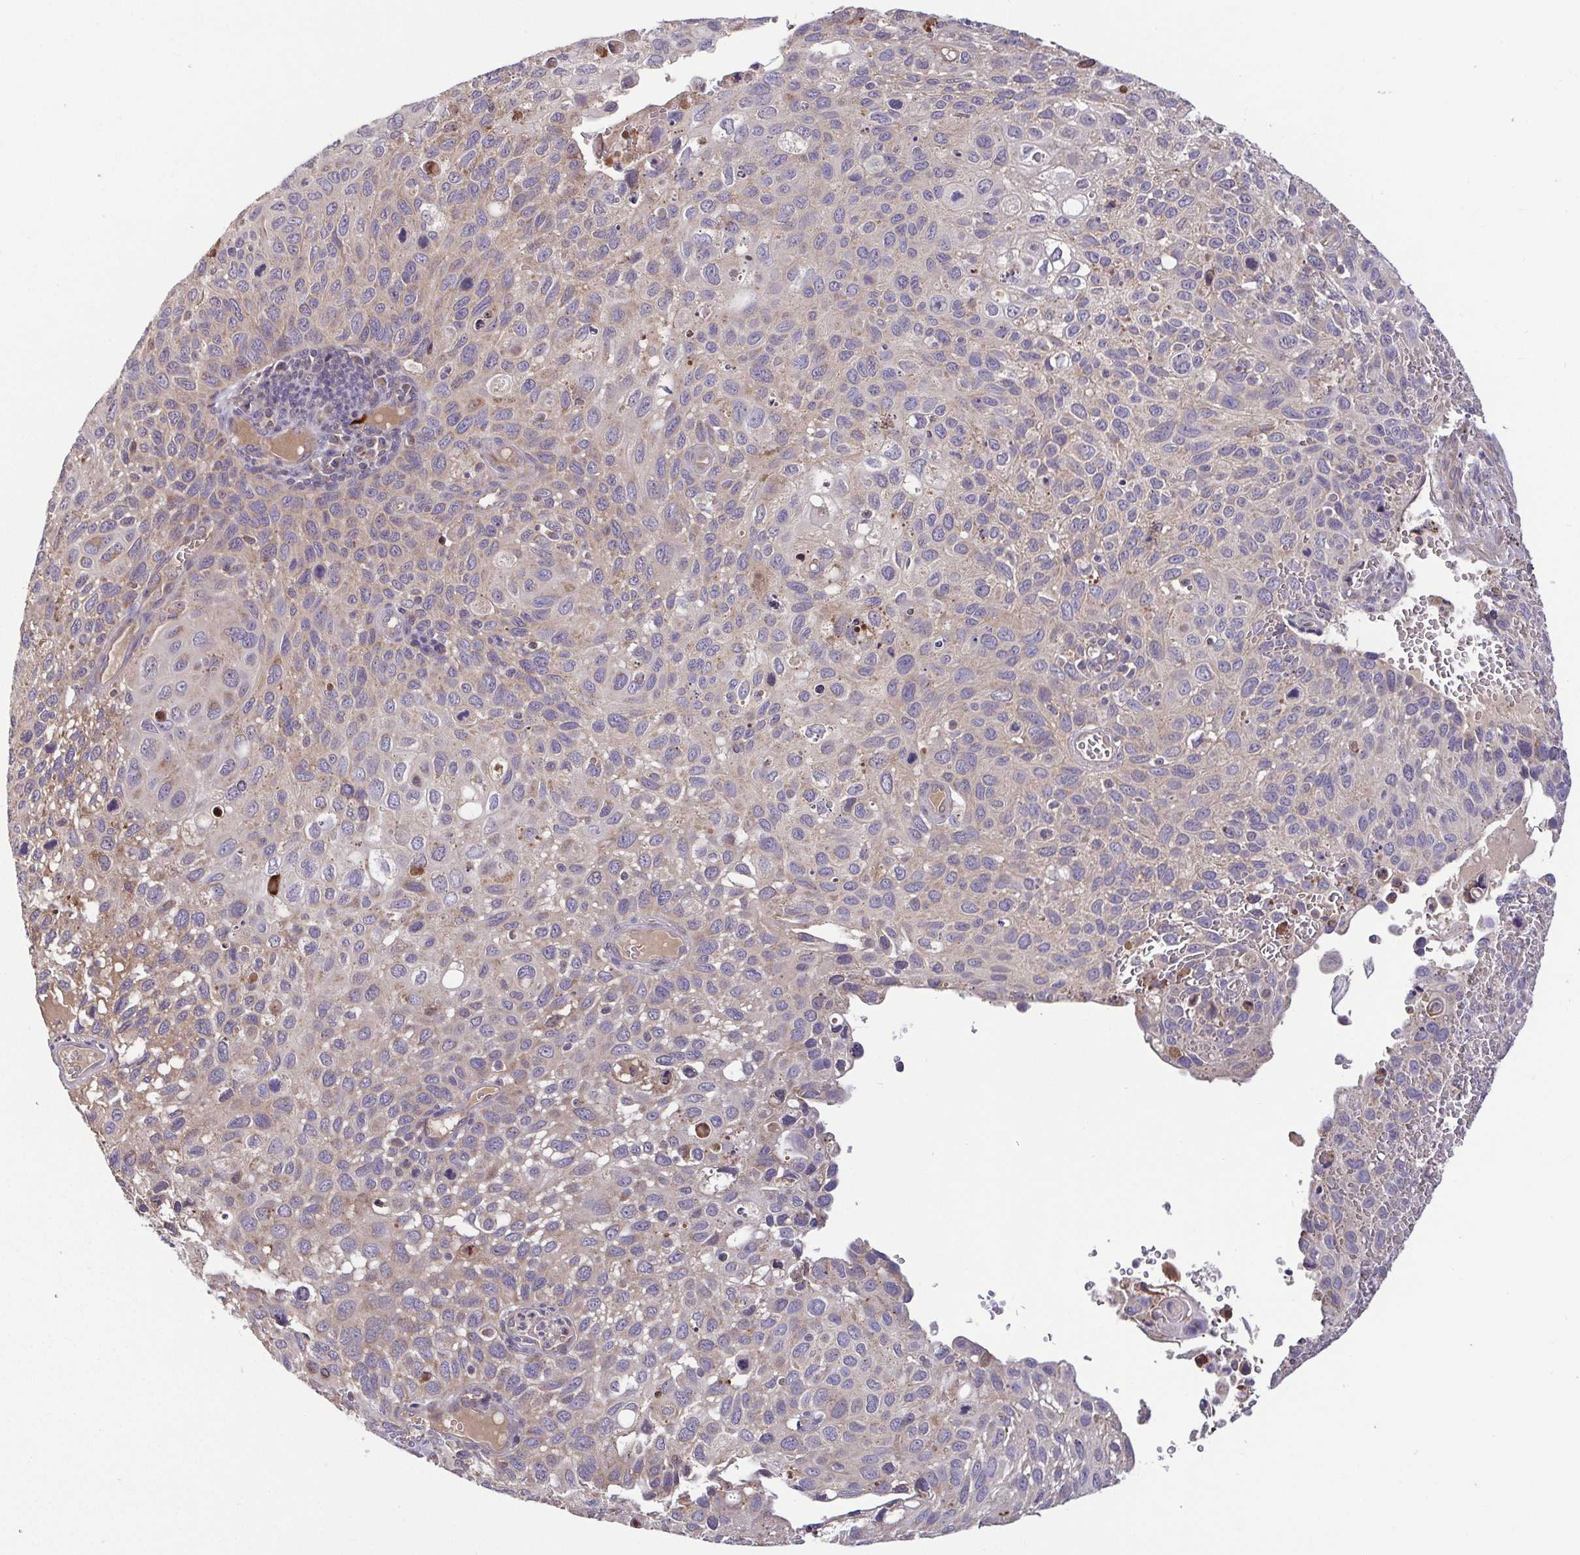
{"staining": {"intensity": "weak", "quantity": "25%-75%", "location": "cytoplasmic/membranous"}, "tissue": "cervical cancer", "cell_type": "Tumor cells", "image_type": "cancer", "snomed": [{"axis": "morphology", "description": "Squamous cell carcinoma, NOS"}, {"axis": "topography", "description": "Cervix"}], "caption": "Approximately 25%-75% of tumor cells in human cervical cancer demonstrate weak cytoplasmic/membranous protein positivity as visualized by brown immunohistochemical staining.", "gene": "OSBPL7", "patient": {"sex": "female", "age": 70}}